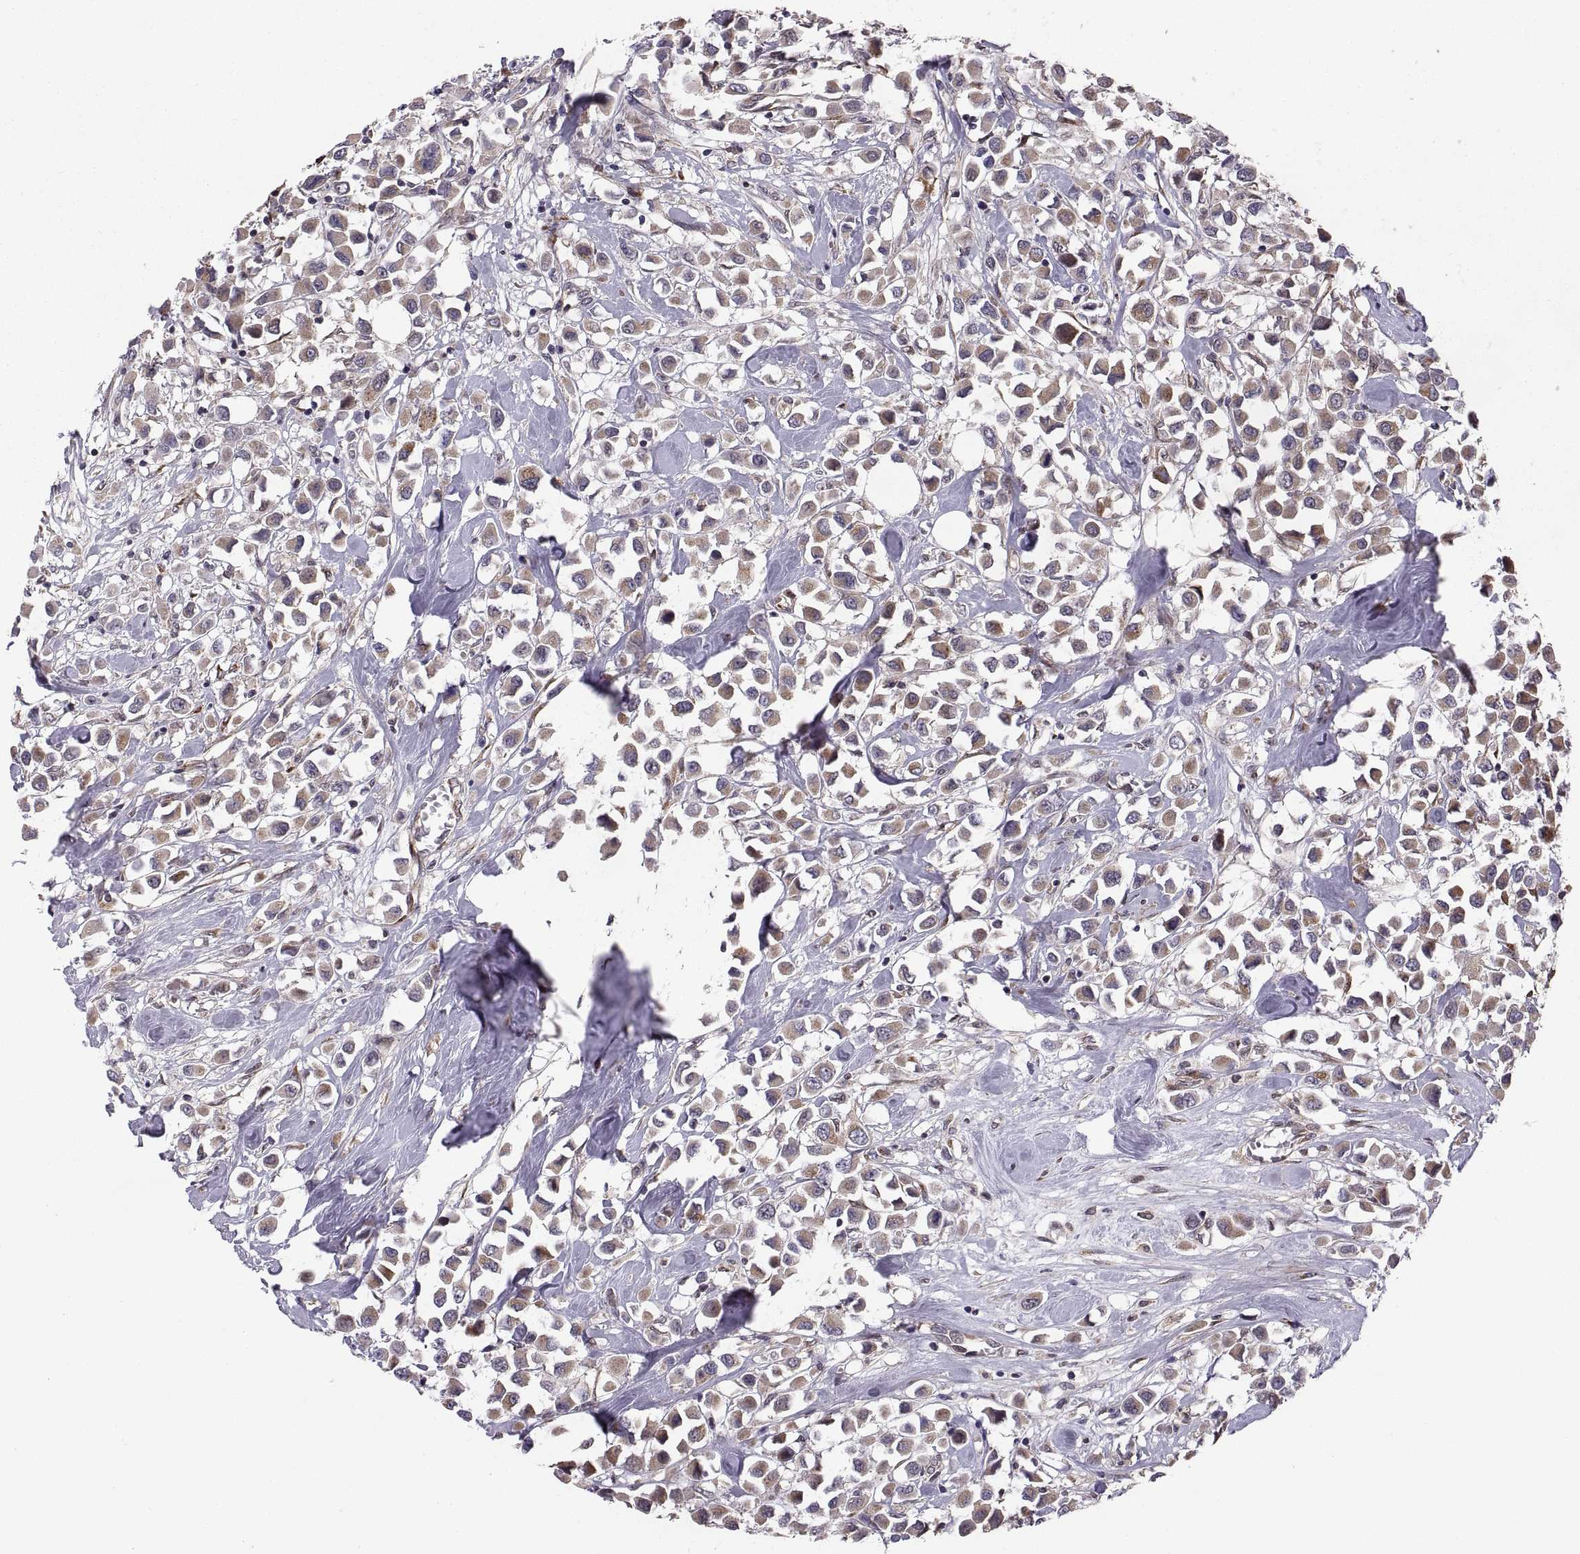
{"staining": {"intensity": "moderate", "quantity": ">75%", "location": "cytoplasmic/membranous"}, "tissue": "breast cancer", "cell_type": "Tumor cells", "image_type": "cancer", "snomed": [{"axis": "morphology", "description": "Duct carcinoma"}, {"axis": "topography", "description": "Breast"}], "caption": "Immunohistochemistry (DAB (3,3'-diaminobenzidine)) staining of human infiltrating ductal carcinoma (breast) demonstrates moderate cytoplasmic/membranous protein expression in approximately >75% of tumor cells. The staining is performed using DAB brown chromogen to label protein expression. The nuclei are counter-stained blue using hematoxylin.", "gene": "TESC", "patient": {"sex": "female", "age": 61}}